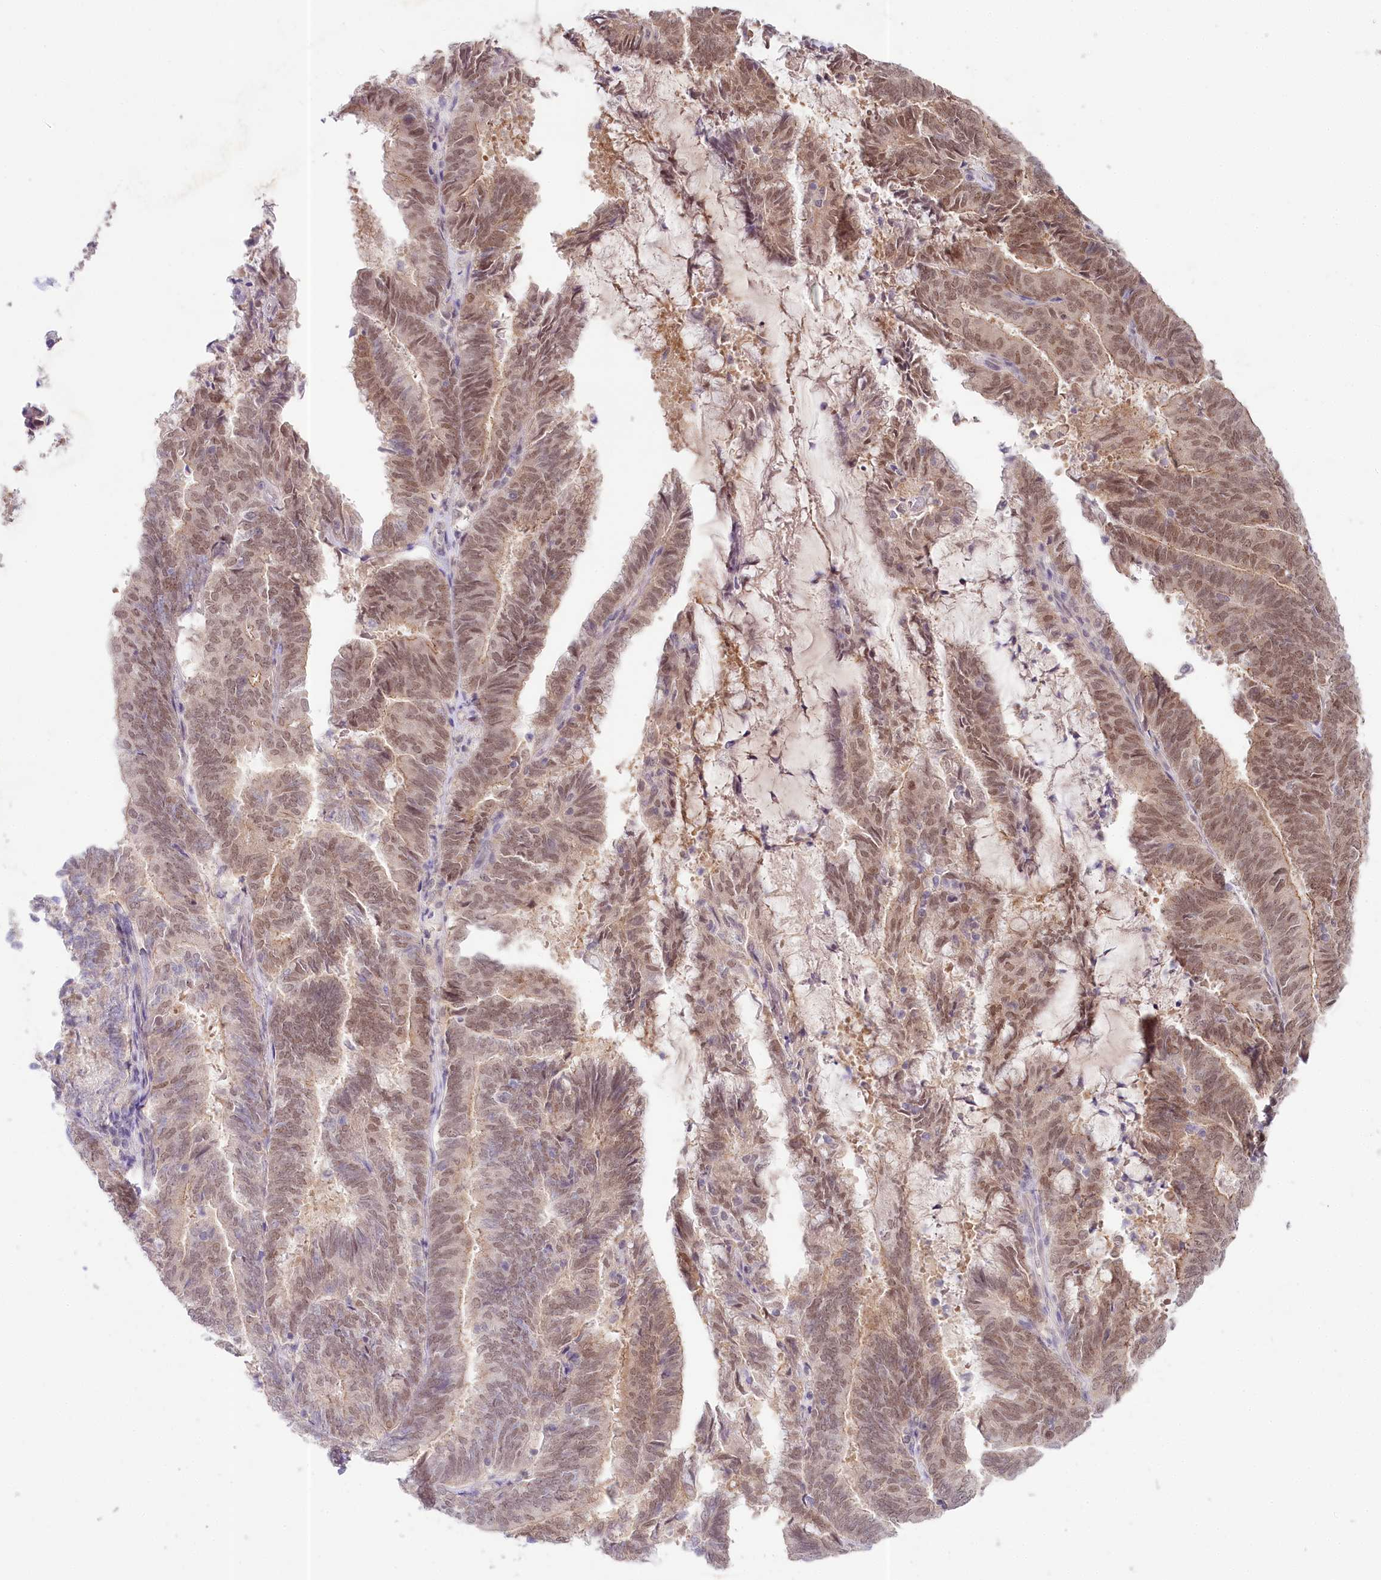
{"staining": {"intensity": "moderate", "quantity": ">75%", "location": "nuclear"}, "tissue": "endometrial cancer", "cell_type": "Tumor cells", "image_type": "cancer", "snomed": [{"axis": "morphology", "description": "Adenocarcinoma, NOS"}, {"axis": "topography", "description": "Endometrium"}], "caption": "Endometrial cancer (adenocarcinoma) stained for a protein (brown) demonstrates moderate nuclear positive staining in about >75% of tumor cells.", "gene": "AMTN", "patient": {"sex": "female", "age": 80}}